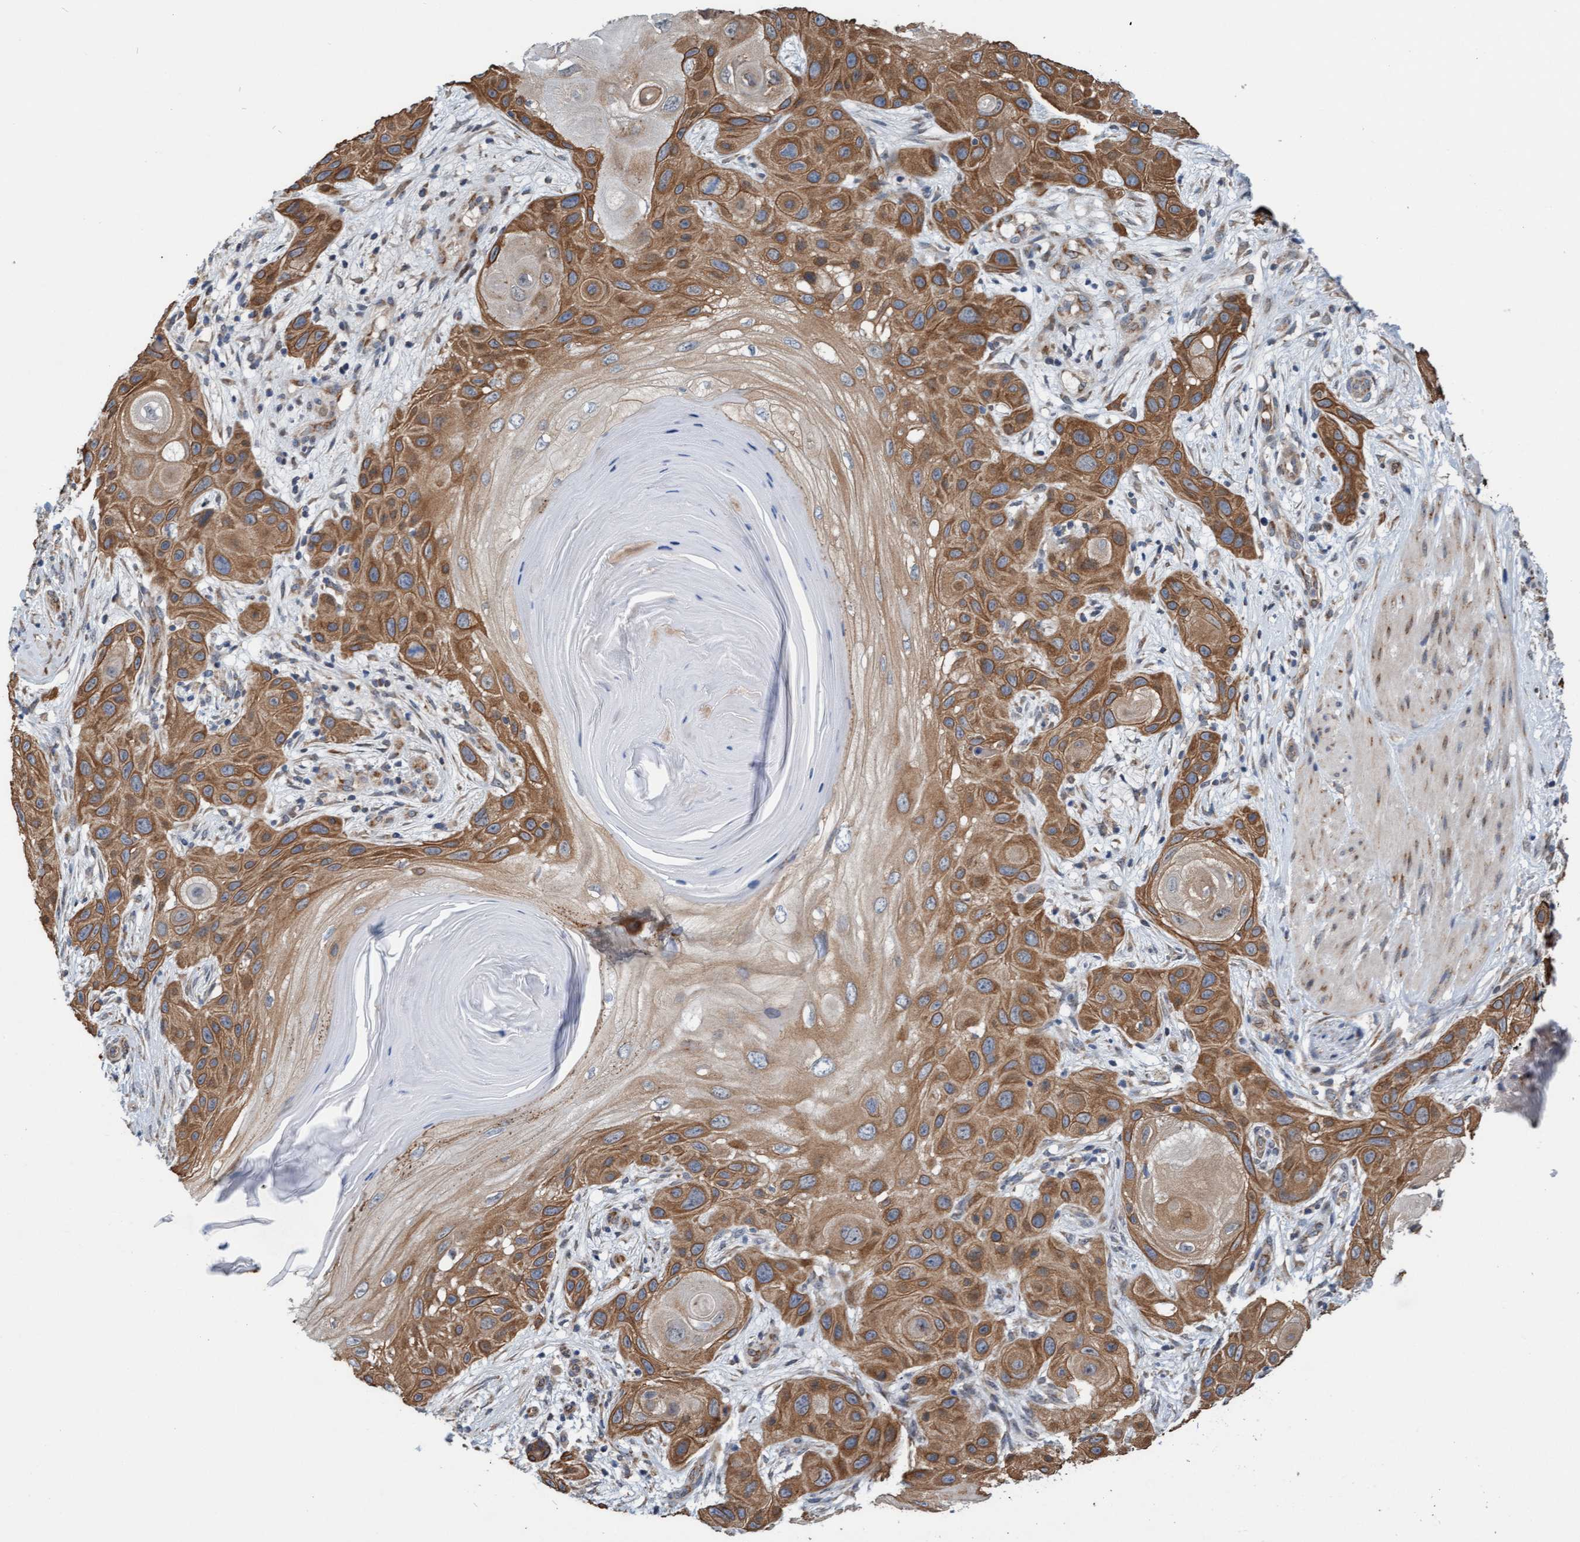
{"staining": {"intensity": "strong", "quantity": ">75%", "location": "cytoplasmic/membranous"}, "tissue": "skin cancer", "cell_type": "Tumor cells", "image_type": "cancer", "snomed": [{"axis": "morphology", "description": "Squamous cell carcinoma, NOS"}, {"axis": "topography", "description": "Skin"}], "caption": "This is a photomicrograph of IHC staining of skin cancer, which shows strong expression in the cytoplasmic/membranous of tumor cells.", "gene": "ZNF566", "patient": {"sex": "female", "age": 96}}